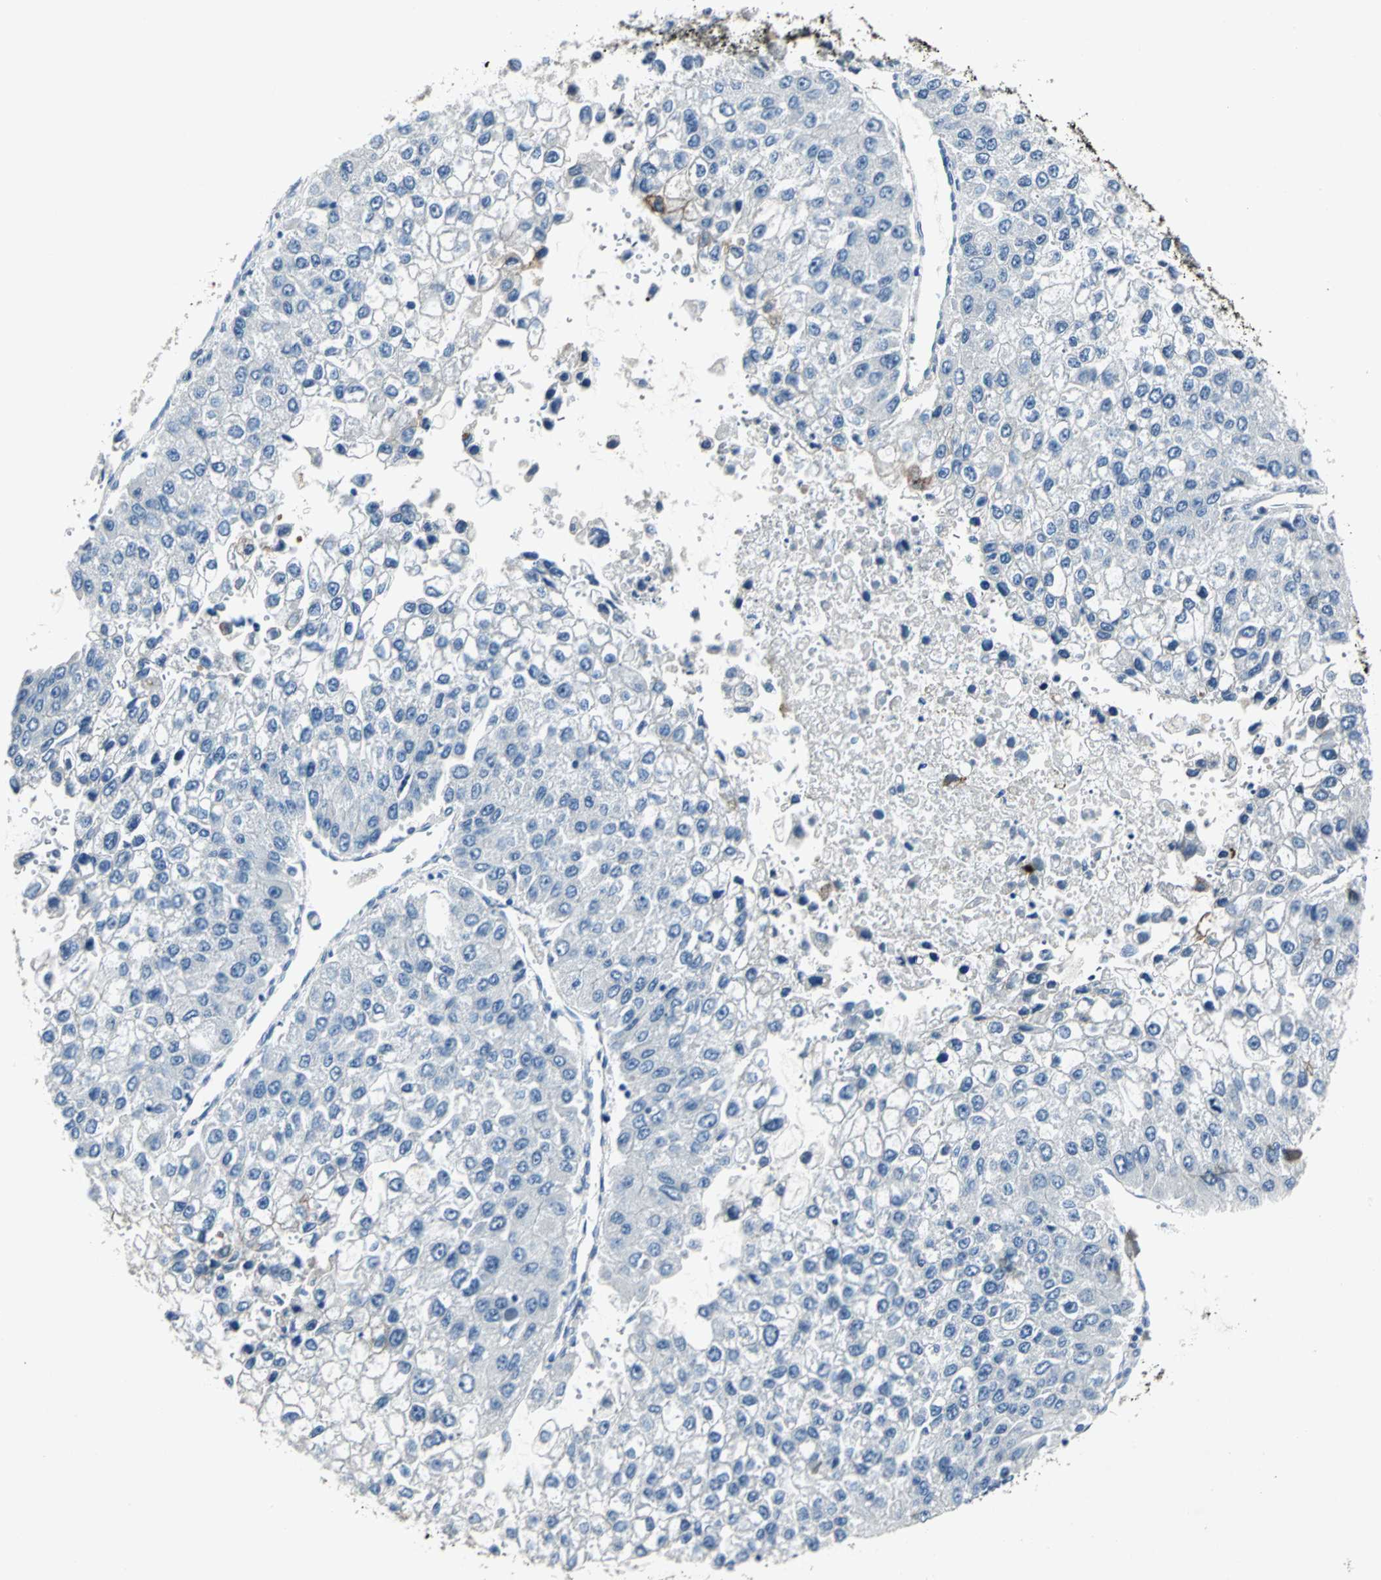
{"staining": {"intensity": "negative", "quantity": "none", "location": "none"}, "tissue": "liver cancer", "cell_type": "Tumor cells", "image_type": "cancer", "snomed": [{"axis": "morphology", "description": "Carcinoma, Hepatocellular, NOS"}, {"axis": "topography", "description": "Liver"}], "caption": "Histopathology image shows no significant protein positivity in tumor cells of liver cancer. Nuclei are stained in blue.", "gene": "EFNB3", "patient": {"sex": "female", "age": 66}}